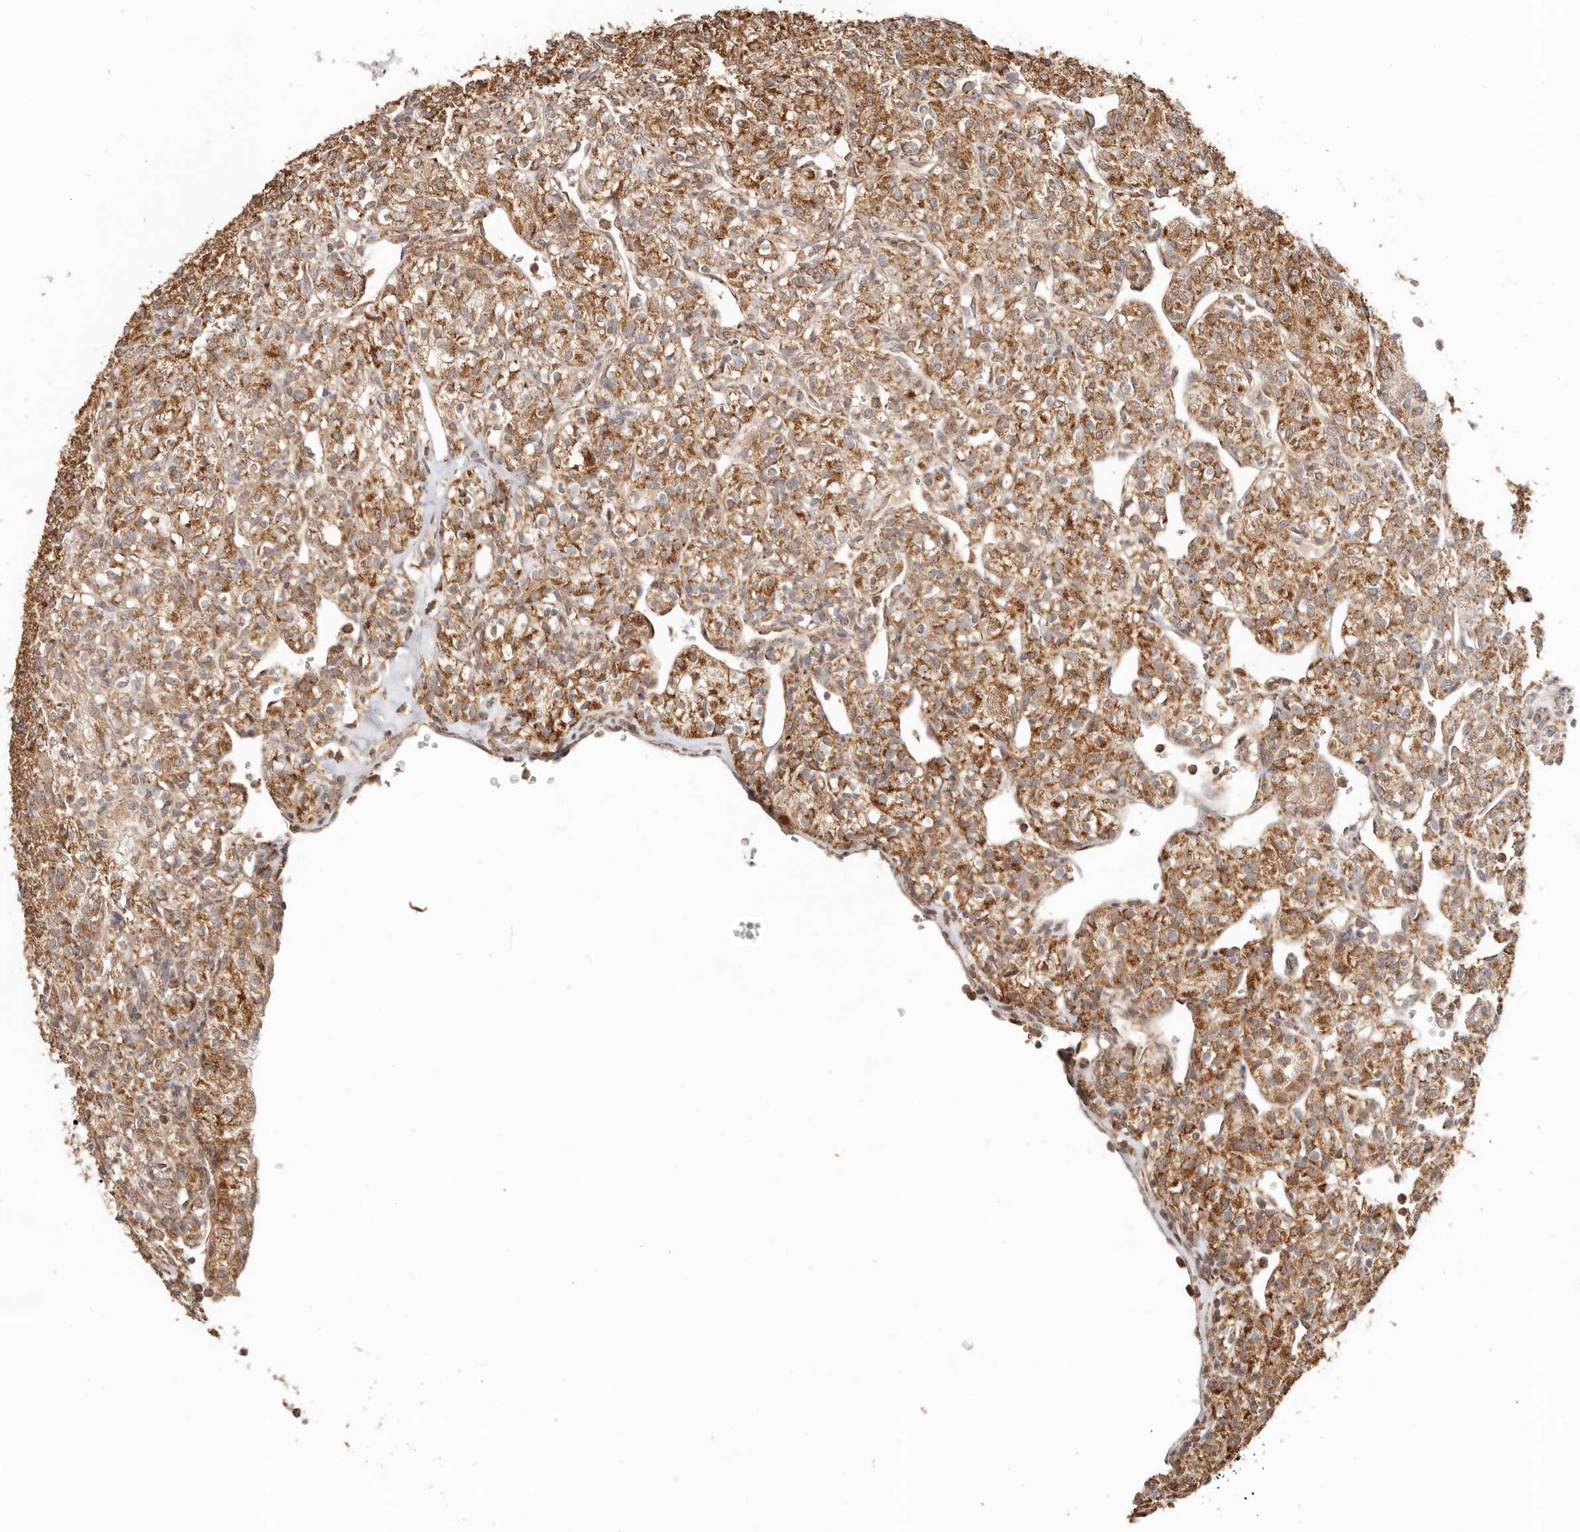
{"staining": {"intensity": "moderate", "quantity": ">75%", "location": "cytoplasmic/membranous"}, "tissue": "renal cancer", "cell_type": "Tumor cells", "image_type": "cancer", "snomed": [{"axis": "morphology", "description": "Adenocarcinoma, NOS"}, {"axis": "topography", "description": "Kidney"}], "caption": "An image of human renal adenocarcinoma stained for a protein exhibits moderate cytoplasmic/membranous brown staining in tumor cells.", "gene": "NDUFB11", "patient": {"sex": "male", "age": 77}}